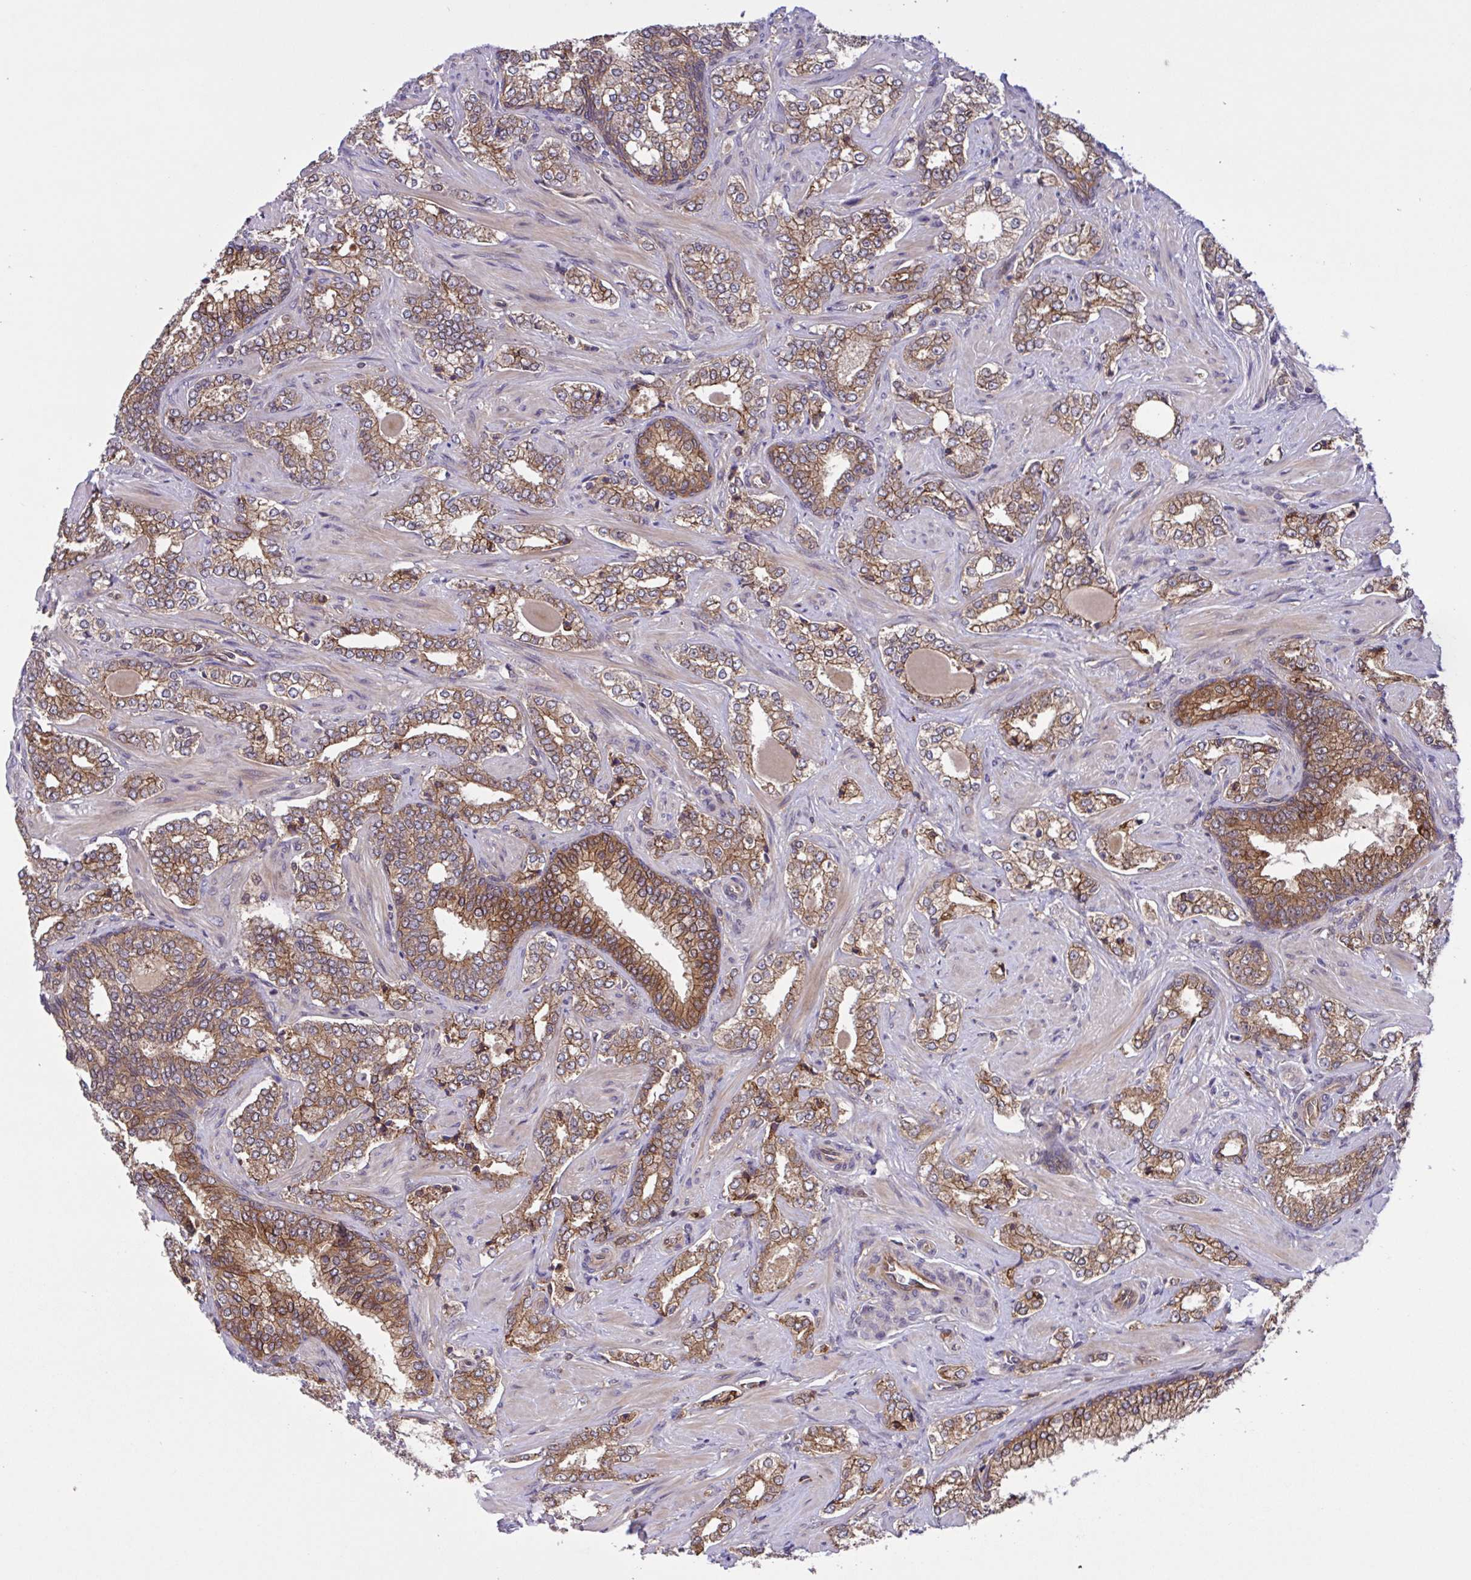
{"staining": {"intensity": "moderate", "quantity": ">75%", "location": "cytoplasmic/membranous"}, "tissue": "prostate cancer", "cell_type": "Tumor cells", "image_type": "cancer", "snomed": [{"axis": "morphology", "description": "Adenocarcinoma, High grade"}, {"axis": "topography", "description": "Prostate"}], "caption": "Immunohistochemistry staining of prostate cancer, which displays medium levels of moderate cytoplasmic/membranous expression in approximately >75% of tumor cells indicating moderate cytoplasmic/membranous protein staining. The staining was performed using DAB (3,3'-diaminobenzidine) (brown) for protein detection and nuclei were counterstained in hematoxylin (blue).", "gene": "INTS10", "patient": {"sex": "male", "age": 60}}